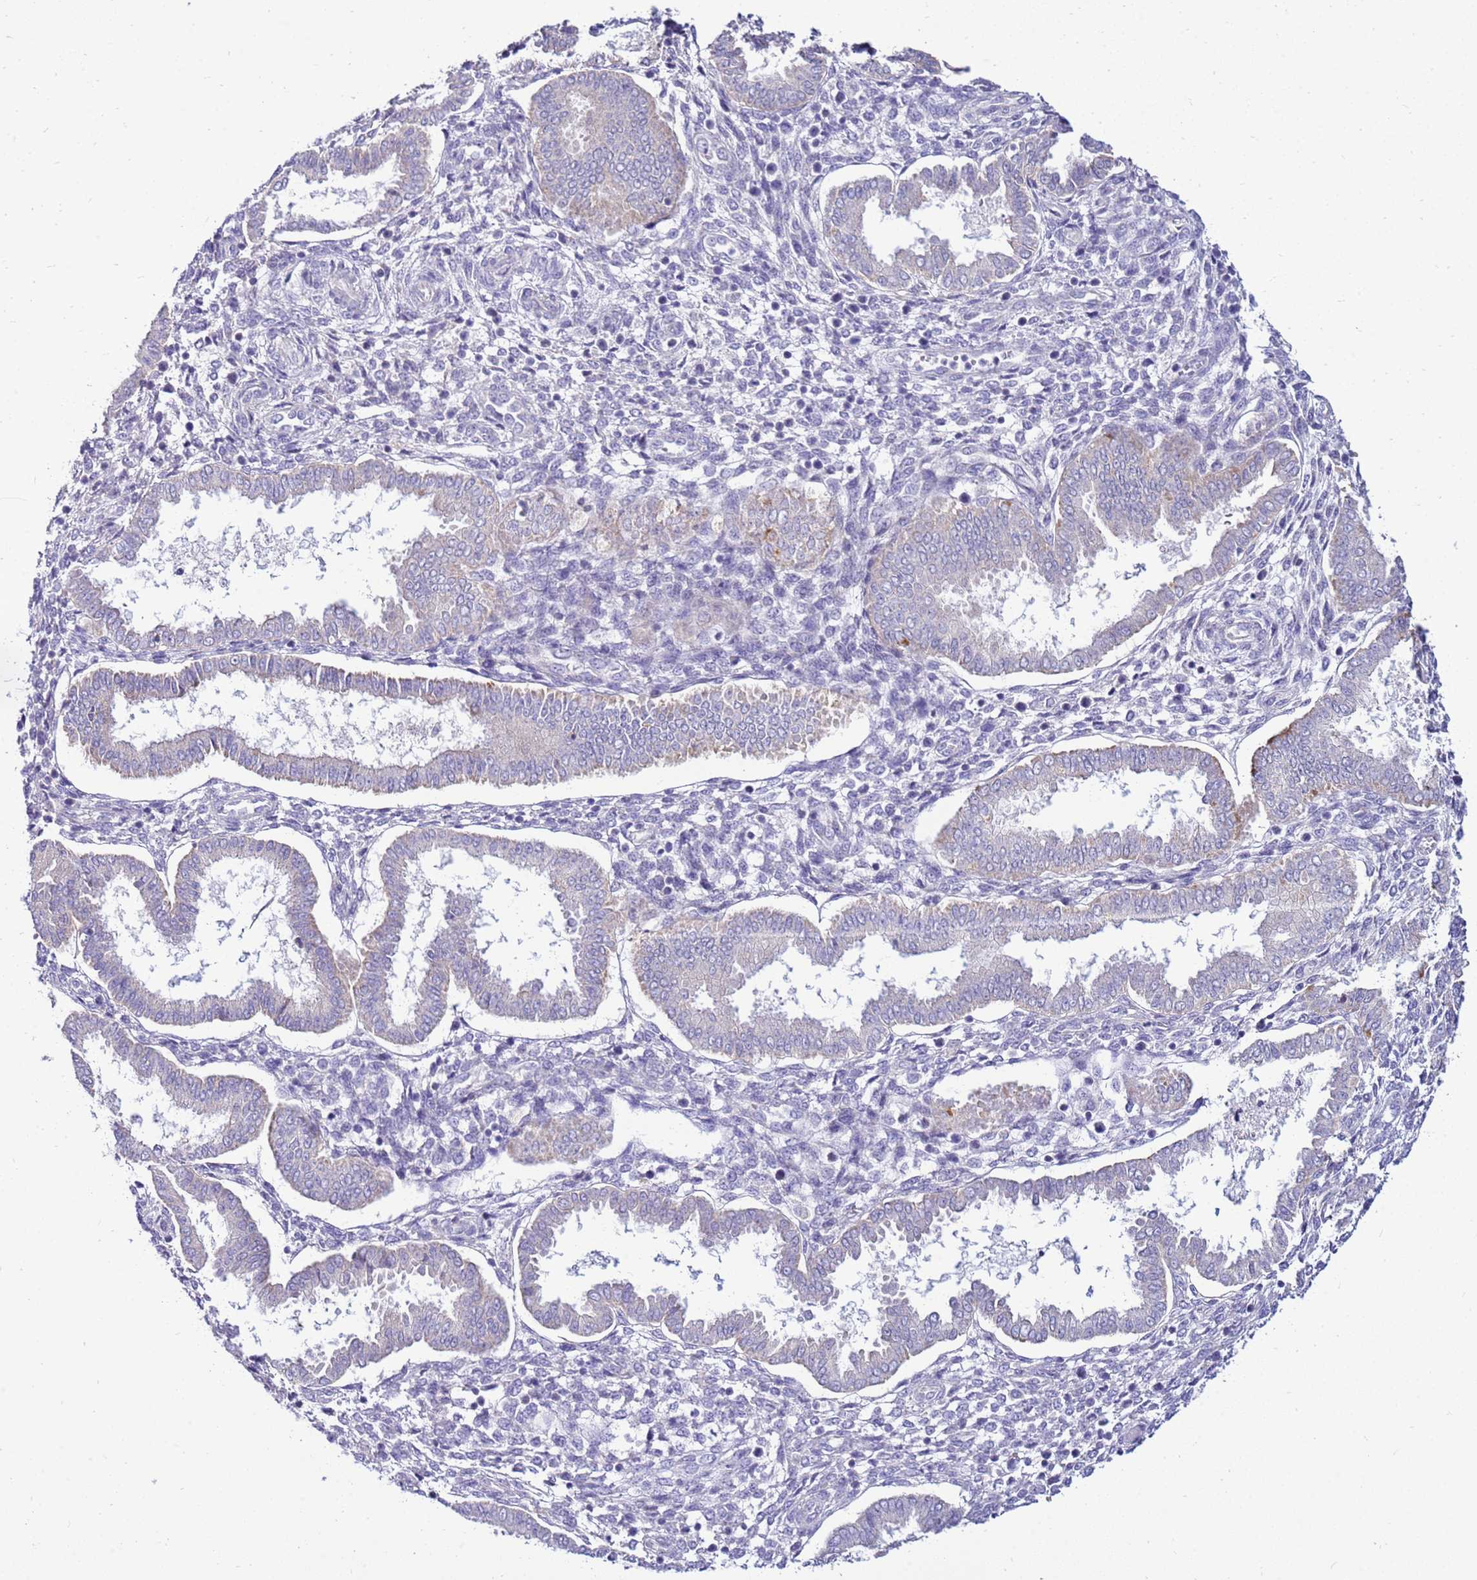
{"staining": {"intensity": "negative", "quantity": "none", "location": "none"}, "tissue": "endometrium", "cell_type": "Cells in endometrial stroma", "image_type": "normal", "snomed": [{"axis": "morphology", "description": "Normal tissue, NOS"}, {"axis": "topography", "description": "Endometrium"}], "caption": "Cells in endometrial stroma show no significant protein positivity in normal endometrium.", "gene": "IGF1R", "patient": {"sex": "female", "age": 24}}